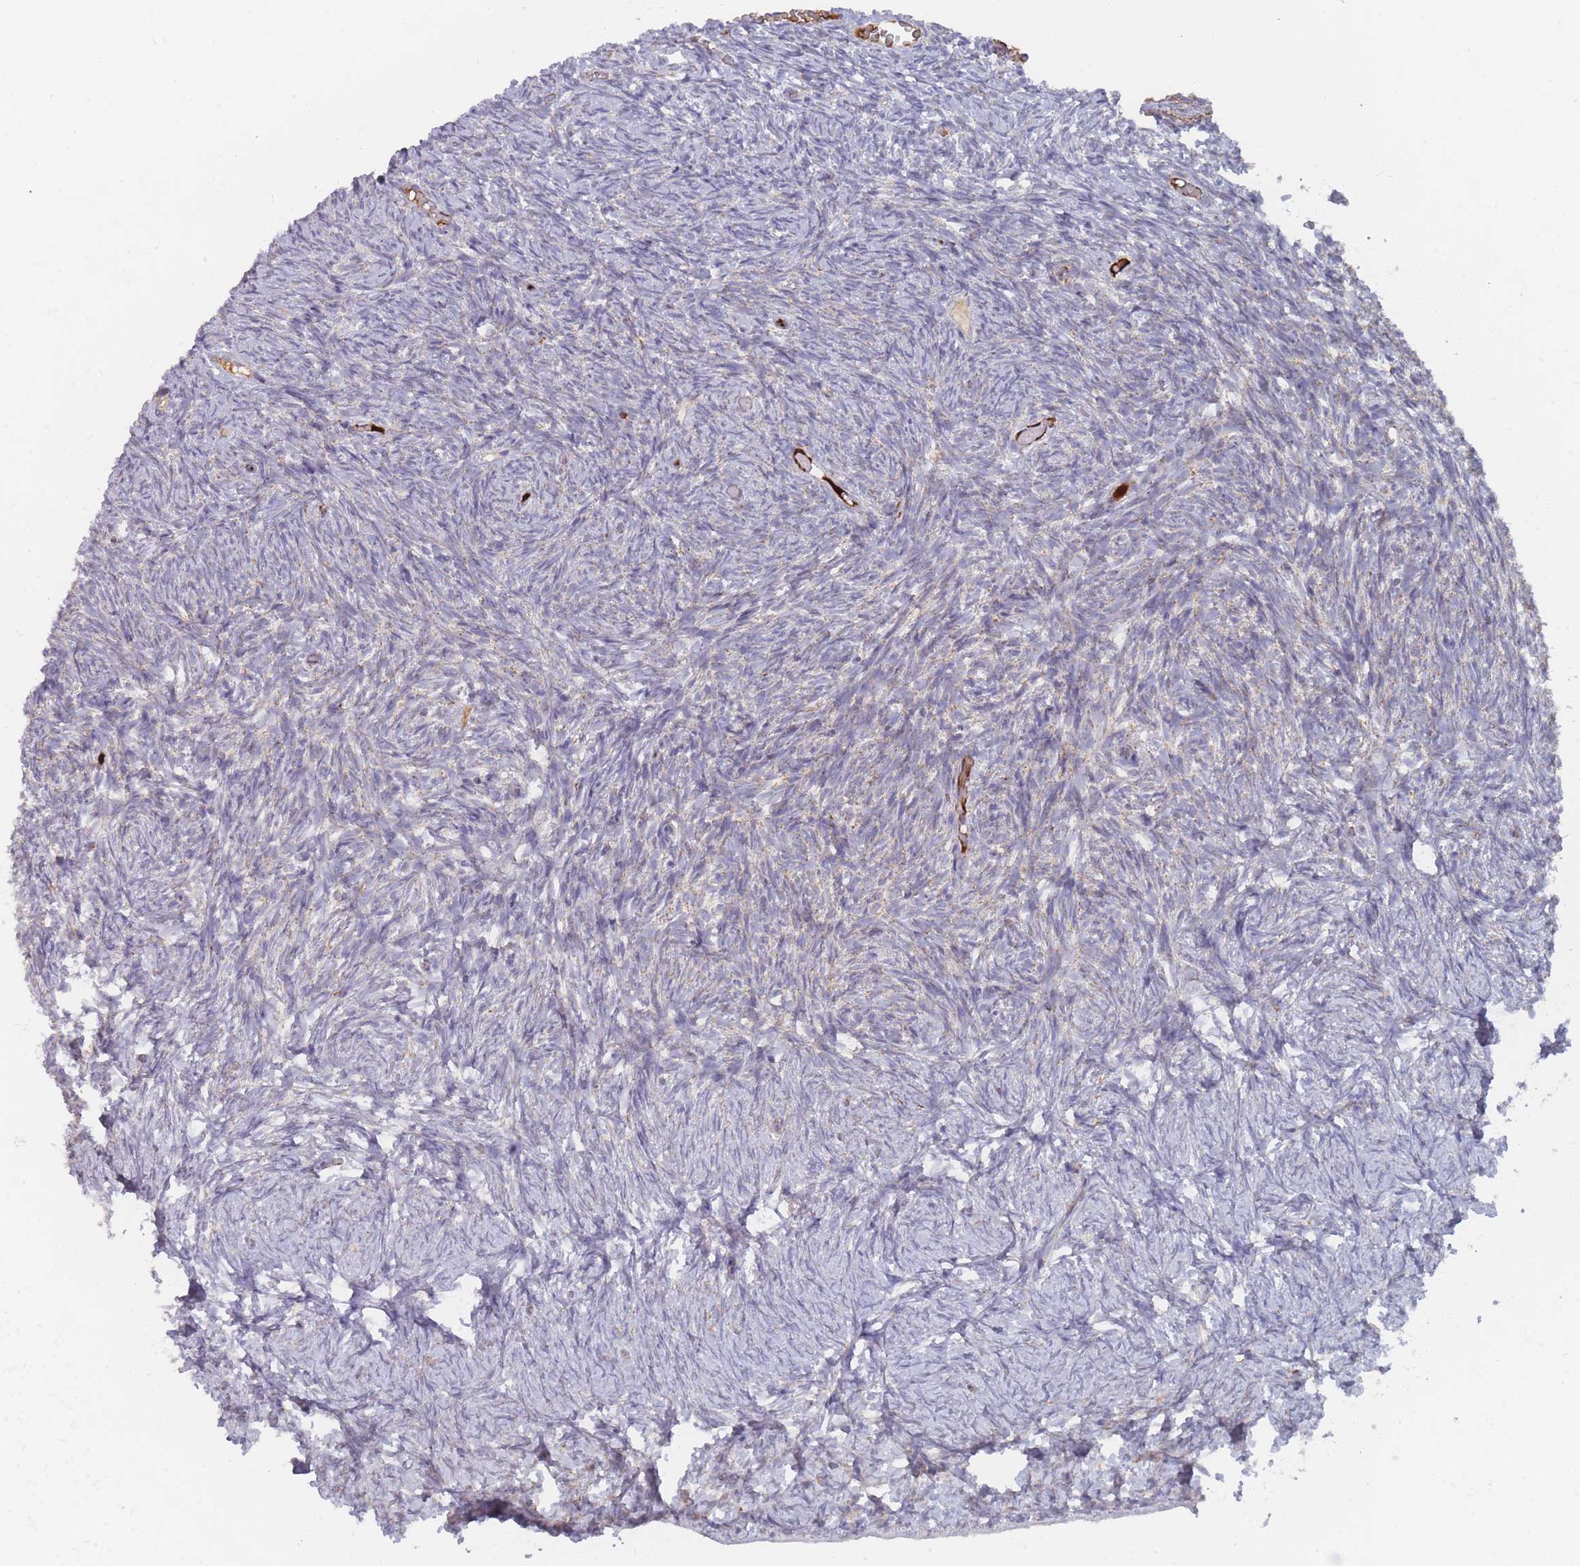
{"staining": {"intensity": "weak", "quantity": "<25%", "location": "cytoplasmic/membranous"}, "tissue": "ovary", "cell_type": "Ovarian stroma cells", "image_type": "normal", "snomed": [{"axis": "morphology", "description": "Normal tissue, NOS"}, {"axis": "topography", "description": "Ovary"}], "caption": "This is a photomicrograph of immunohistochemistry staining of unremarkable ovary, which shows no positivity in ovarian stroma cells. (Stains: DAB (3,3'-diaminobenzidine) IHC with hematoxylin counter stain, Microscopy: brightfield microscopy at high magnification).", "gene": "TRARG1", "patient": {"sex": "female", "age": 39}}